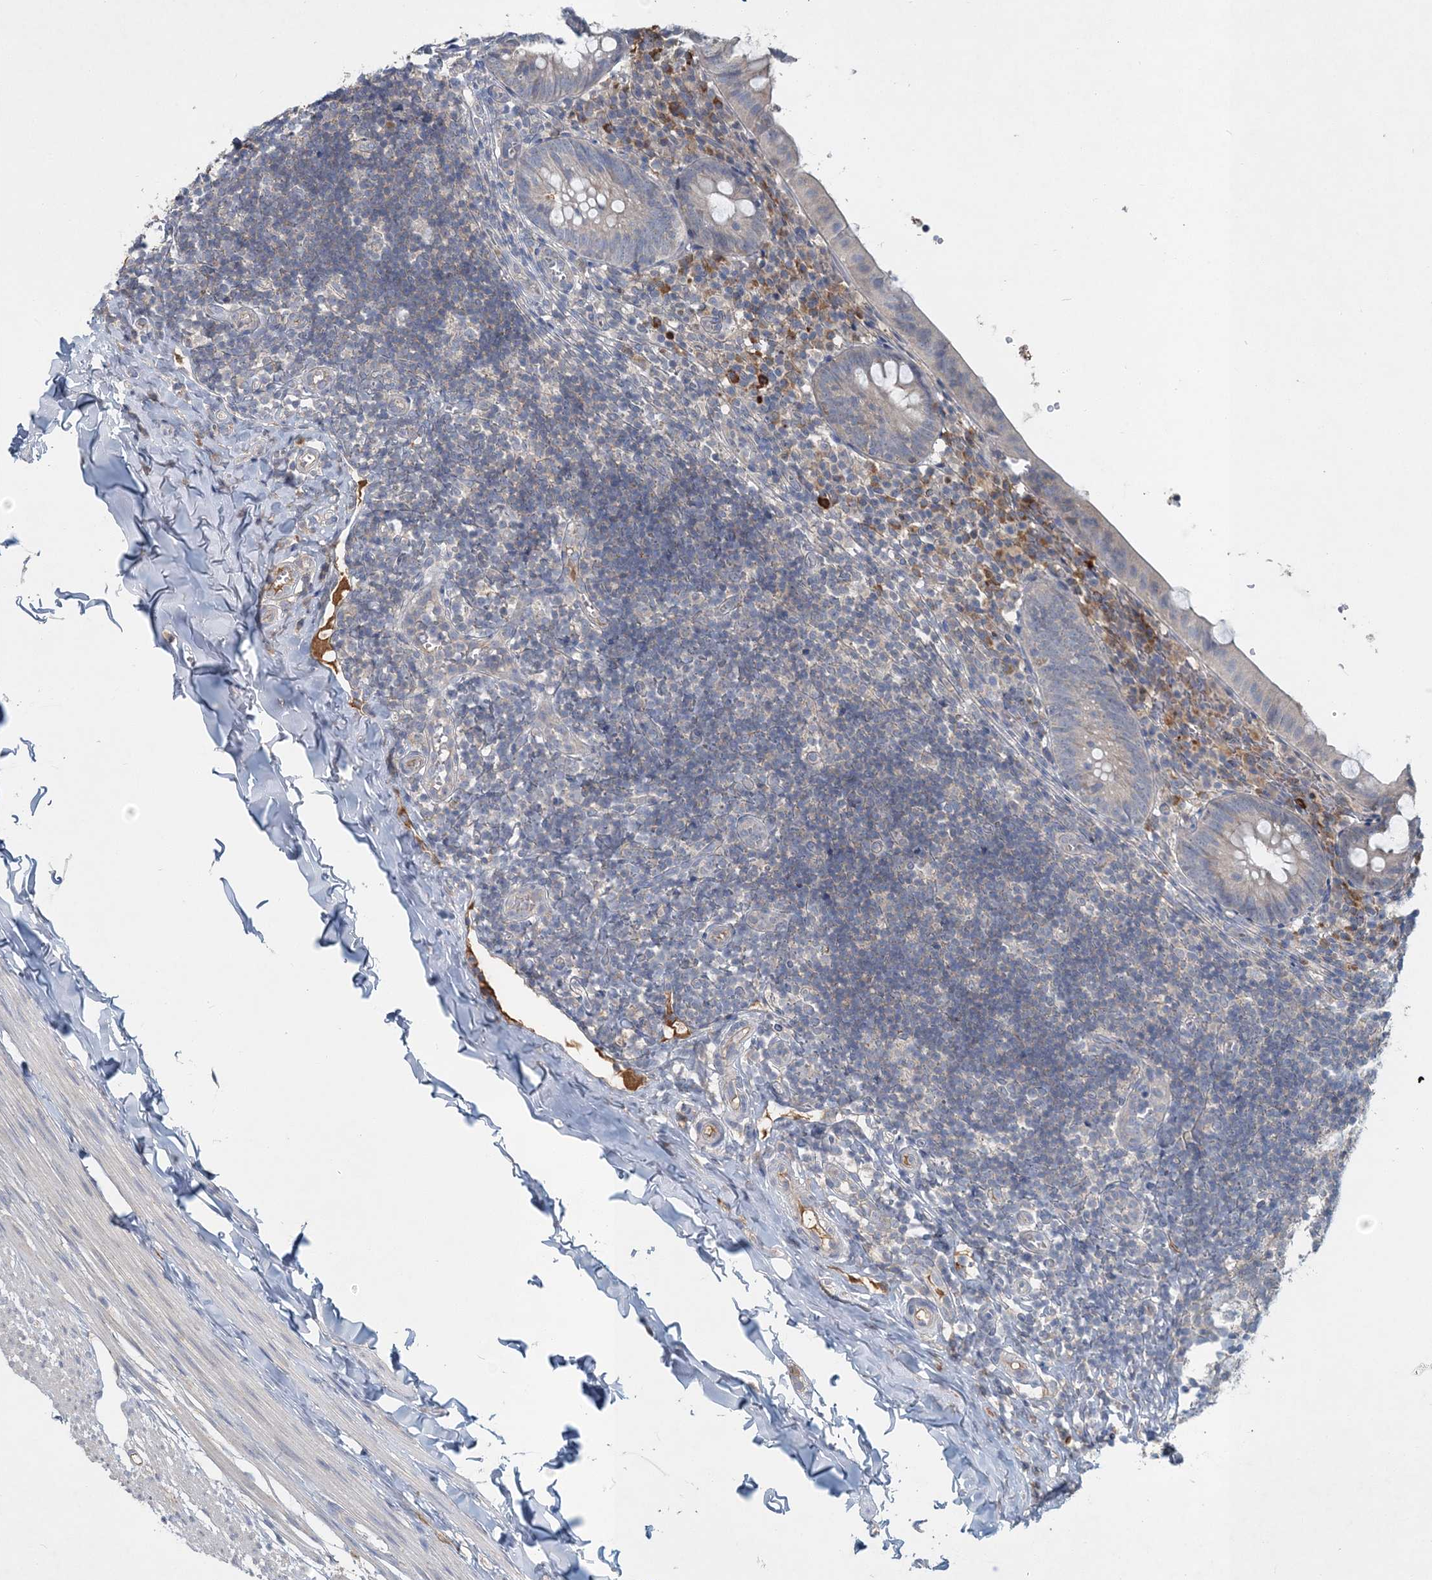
{"staining": {"intensity": "weak", "quantity": "<25%", "location": "cytoplasmic/membranous"}, "tissue": "appendix", "cell_type": "Glandular cells", "image_type": "normal", "snomed": [{"axis": "morphology", "description": "Normal tissue, NOS"}, {"axis": "topography", "description": "Appendix"}], "caption": "This is a image of immunohistochemistry staining of benign appendix, which shows no expression in glandular cells.", "gene": "RNF25", "patient": {"sex": "male", "age": 8}}